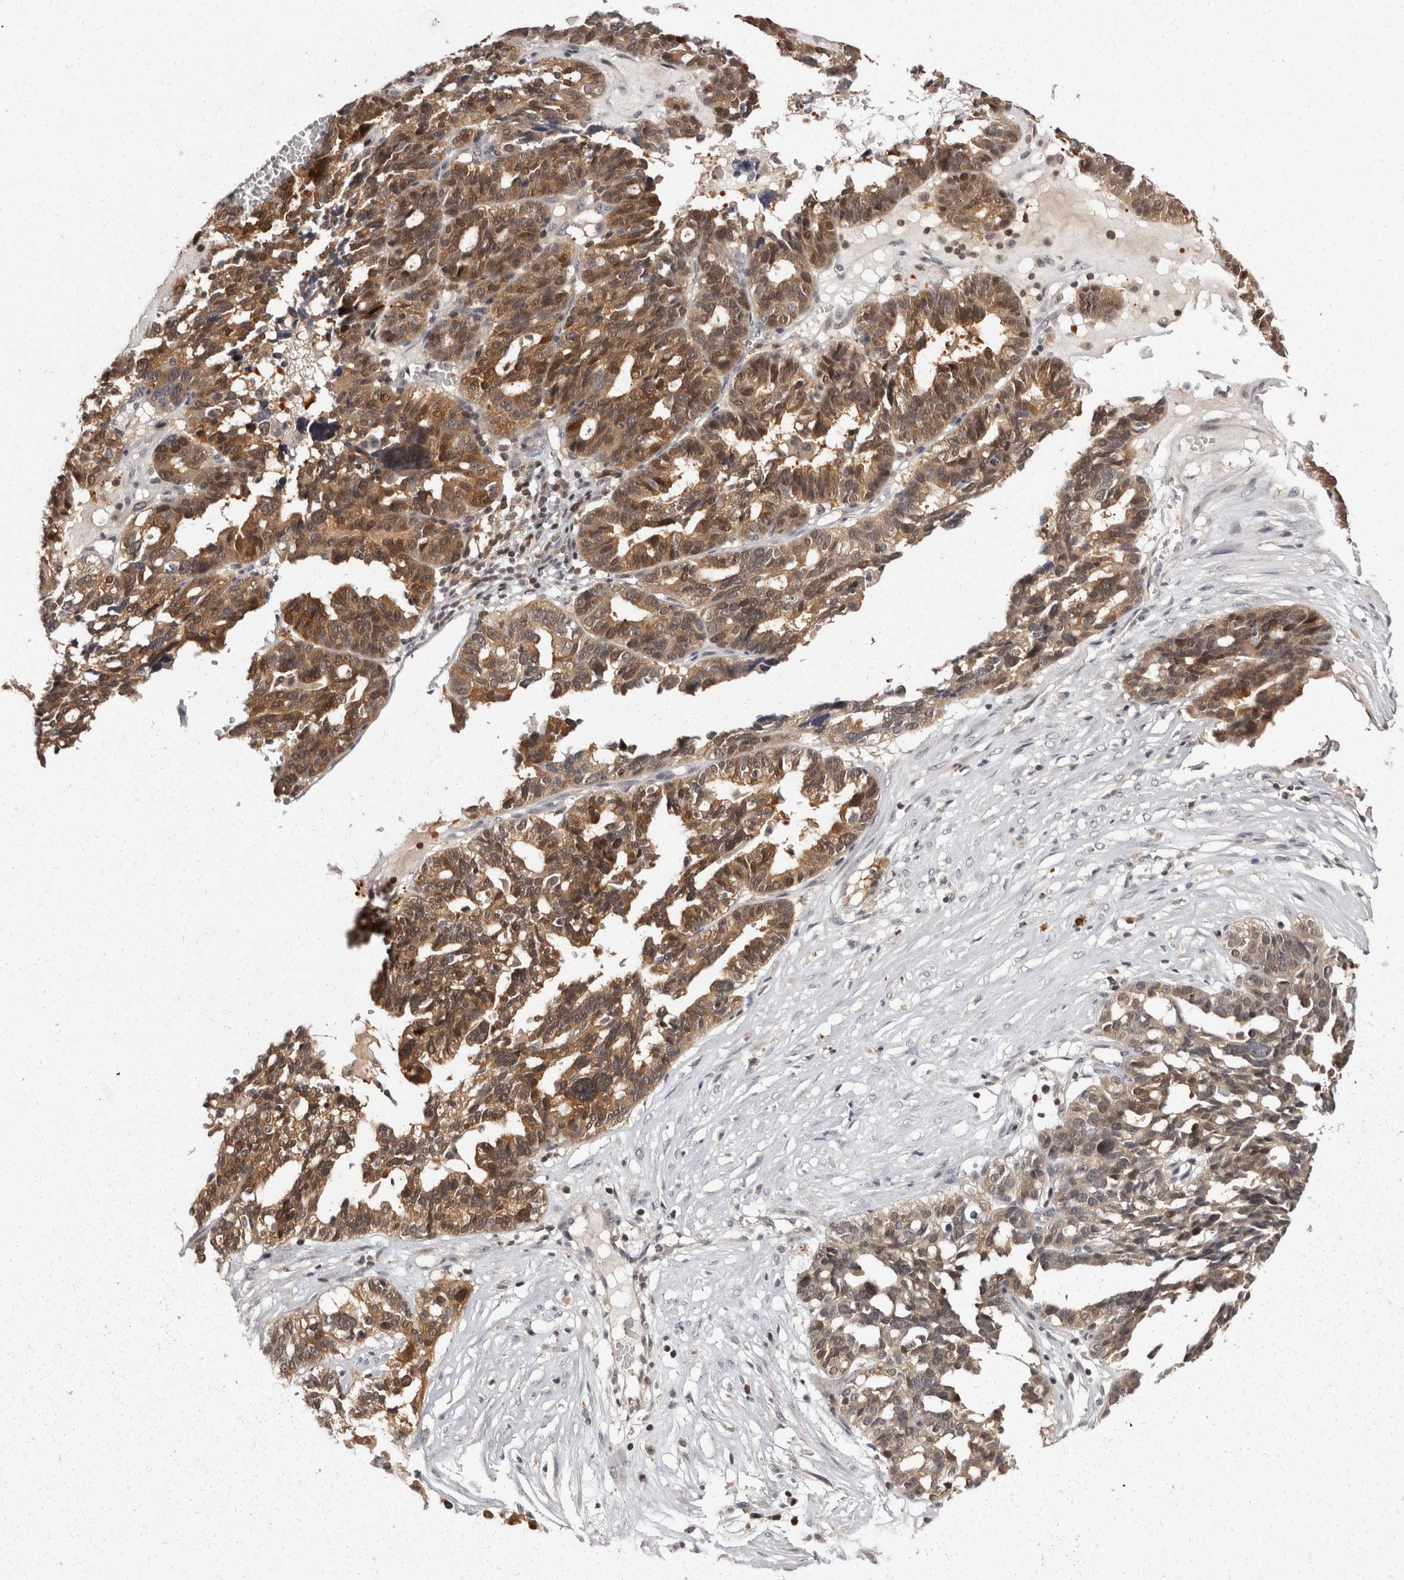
{"staining": {"intensity": "moderate", "quantity": ">75%", "location": "cytoplasmic/membranous"}, "tissue": "ovarian cancer", "cell_type": "Tumor cells", "image_type": "cancer", "snomed": [{"axis": "morphology", "description": "Cystadenocarcinoma, serous, NOS"}, {"axis": "topography", "description": "Ovary"}], "caption": "About >75% of tumor cells in ovarian cancer reveal moderate cytoplasmic/membranous protein staining as visualized by brown immunohistochemical staining.", "gene": "ACAT2", "patient": {"sex": "female", "age": 59}}